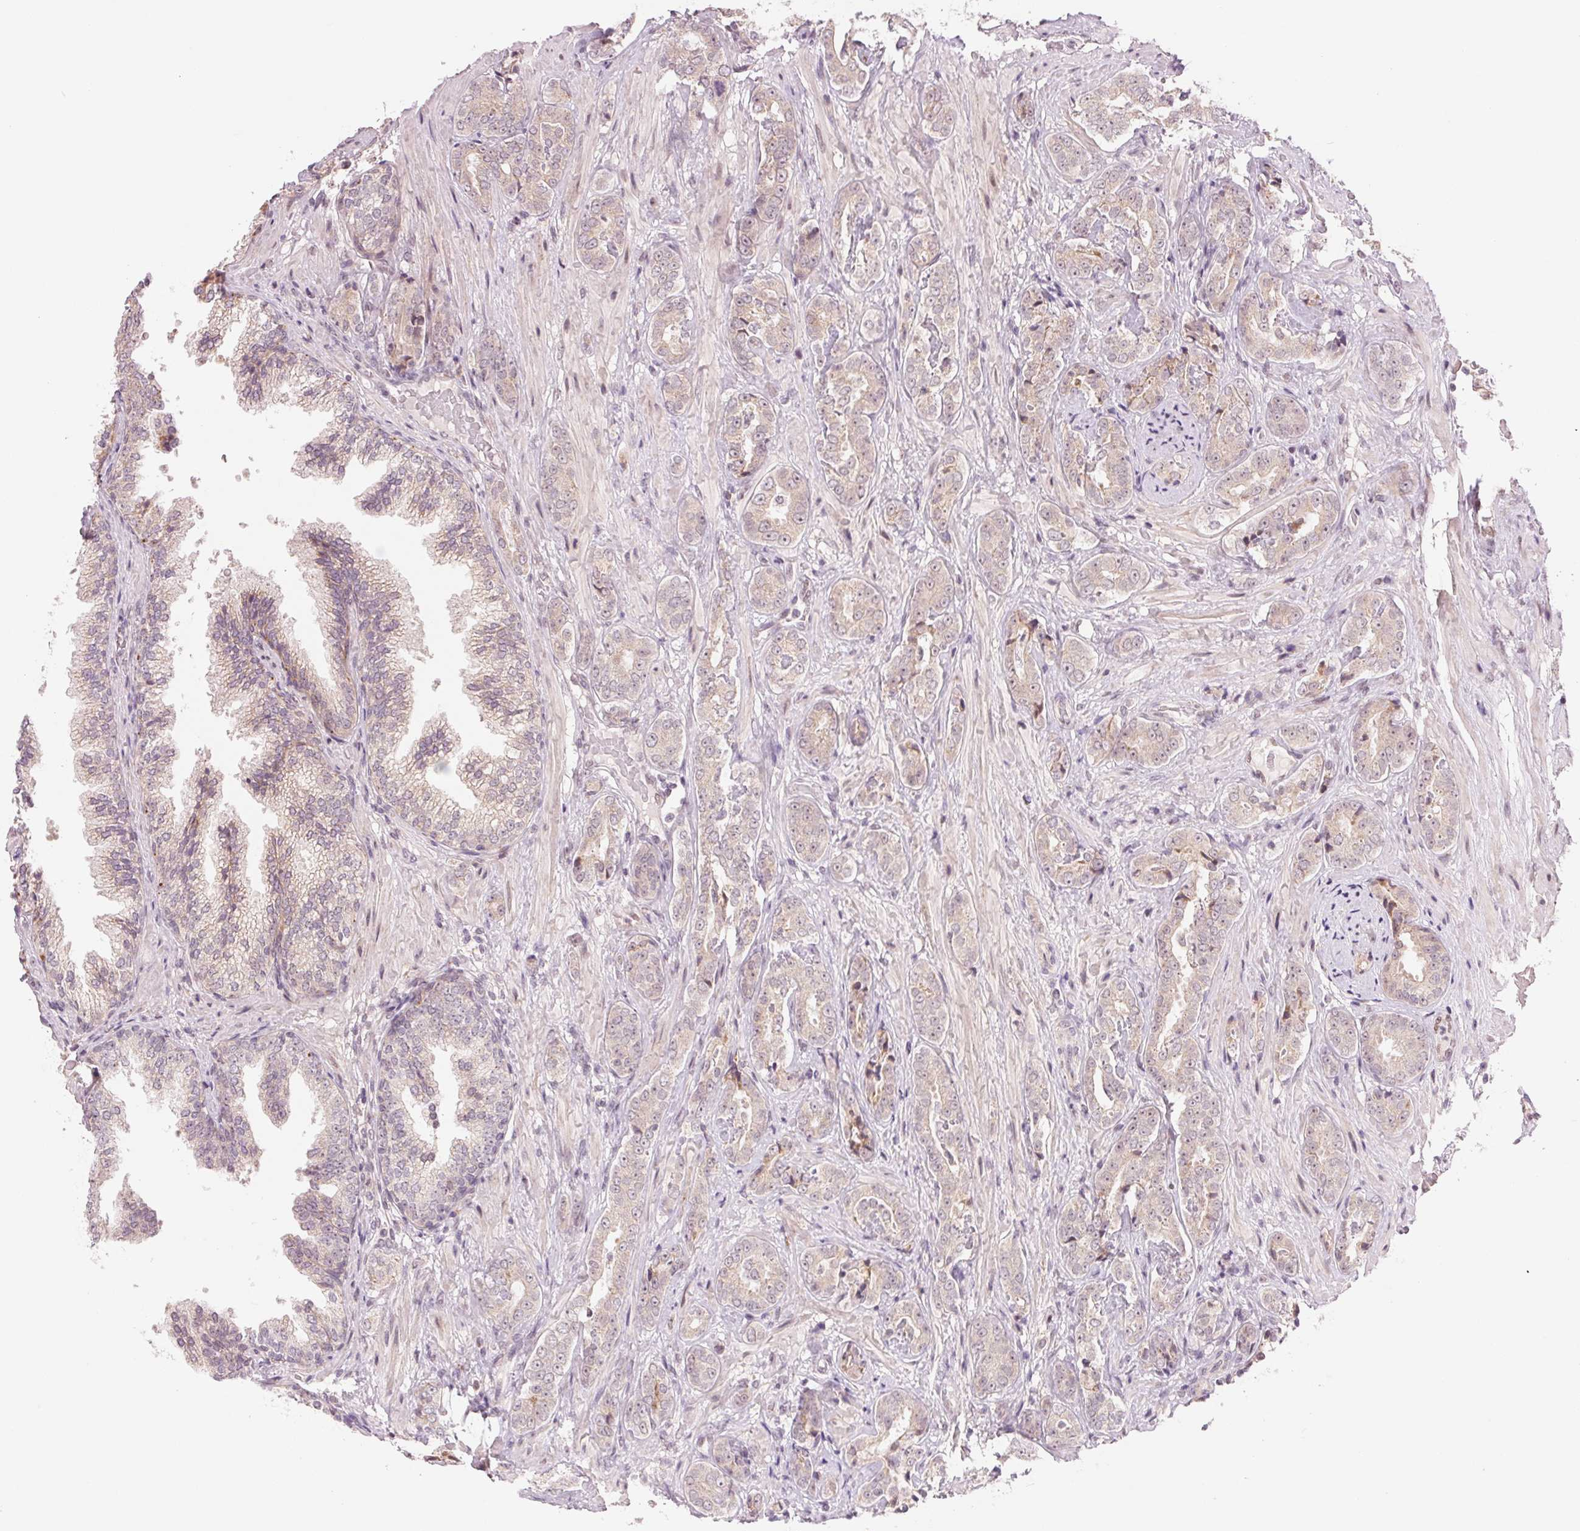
{"staining": {"intensity": "weak", "quantity": ">75%", "location": "cytoplasmic/membranous"}, "tissue": "prostate cancer", "cell_type": "Tumor cells", "image_type": "cancer", "snomed": [{"axis": "morphology", "description": "Adenocarcinoma, High grade"}, {"axis": "topography", "description": "Prostate"}], "caption": "An image of prostate adenocarcinoma (high-grade) stained for a protein demonstrates weak cytoplasmic/membranous brown staining in tumor cells.", "gene": "ARHGAP32", "patient": {"sex": "male", "age": 71}}